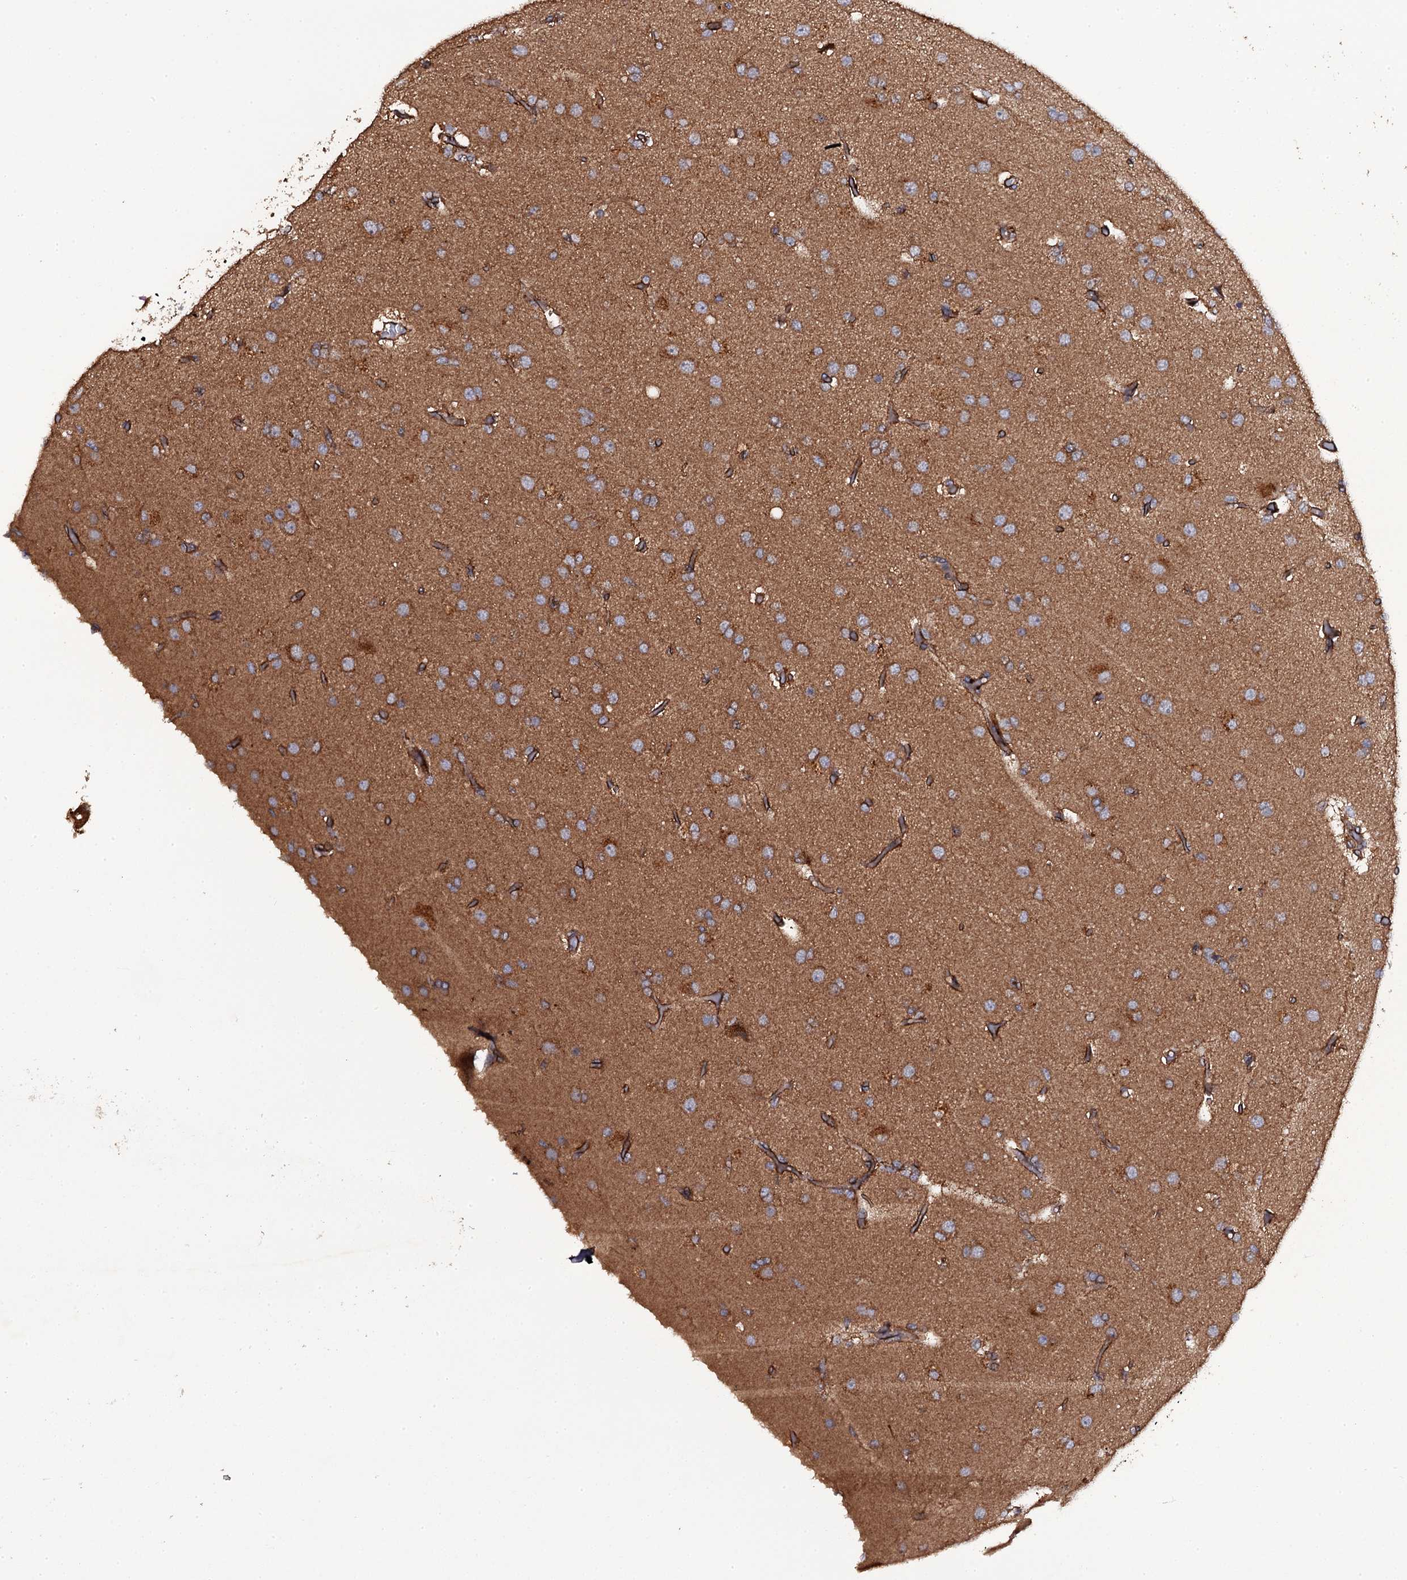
{"staining": {"intensity": "moderate", "quantity": ">75%", "location": "cytoplasmic/membranous"}, "tissue": "glioma", "cell_type": "Tumor cells", "image_type": "cancer", "snomed": [{"axis": "morphology", "description": "Glioma, malignant, High grade"}, {"axis": "topography", "description": "Brain"}], "caption": "Approximately >75% of tumor cells in human high-grade glioma (malignant) demonstrate moderate cytoplasmic/membranous protein positivity as visualized by brown immunohistochemical staining.", "gene": "TTC23", "patient": {"sex": "female", "age": 74}}